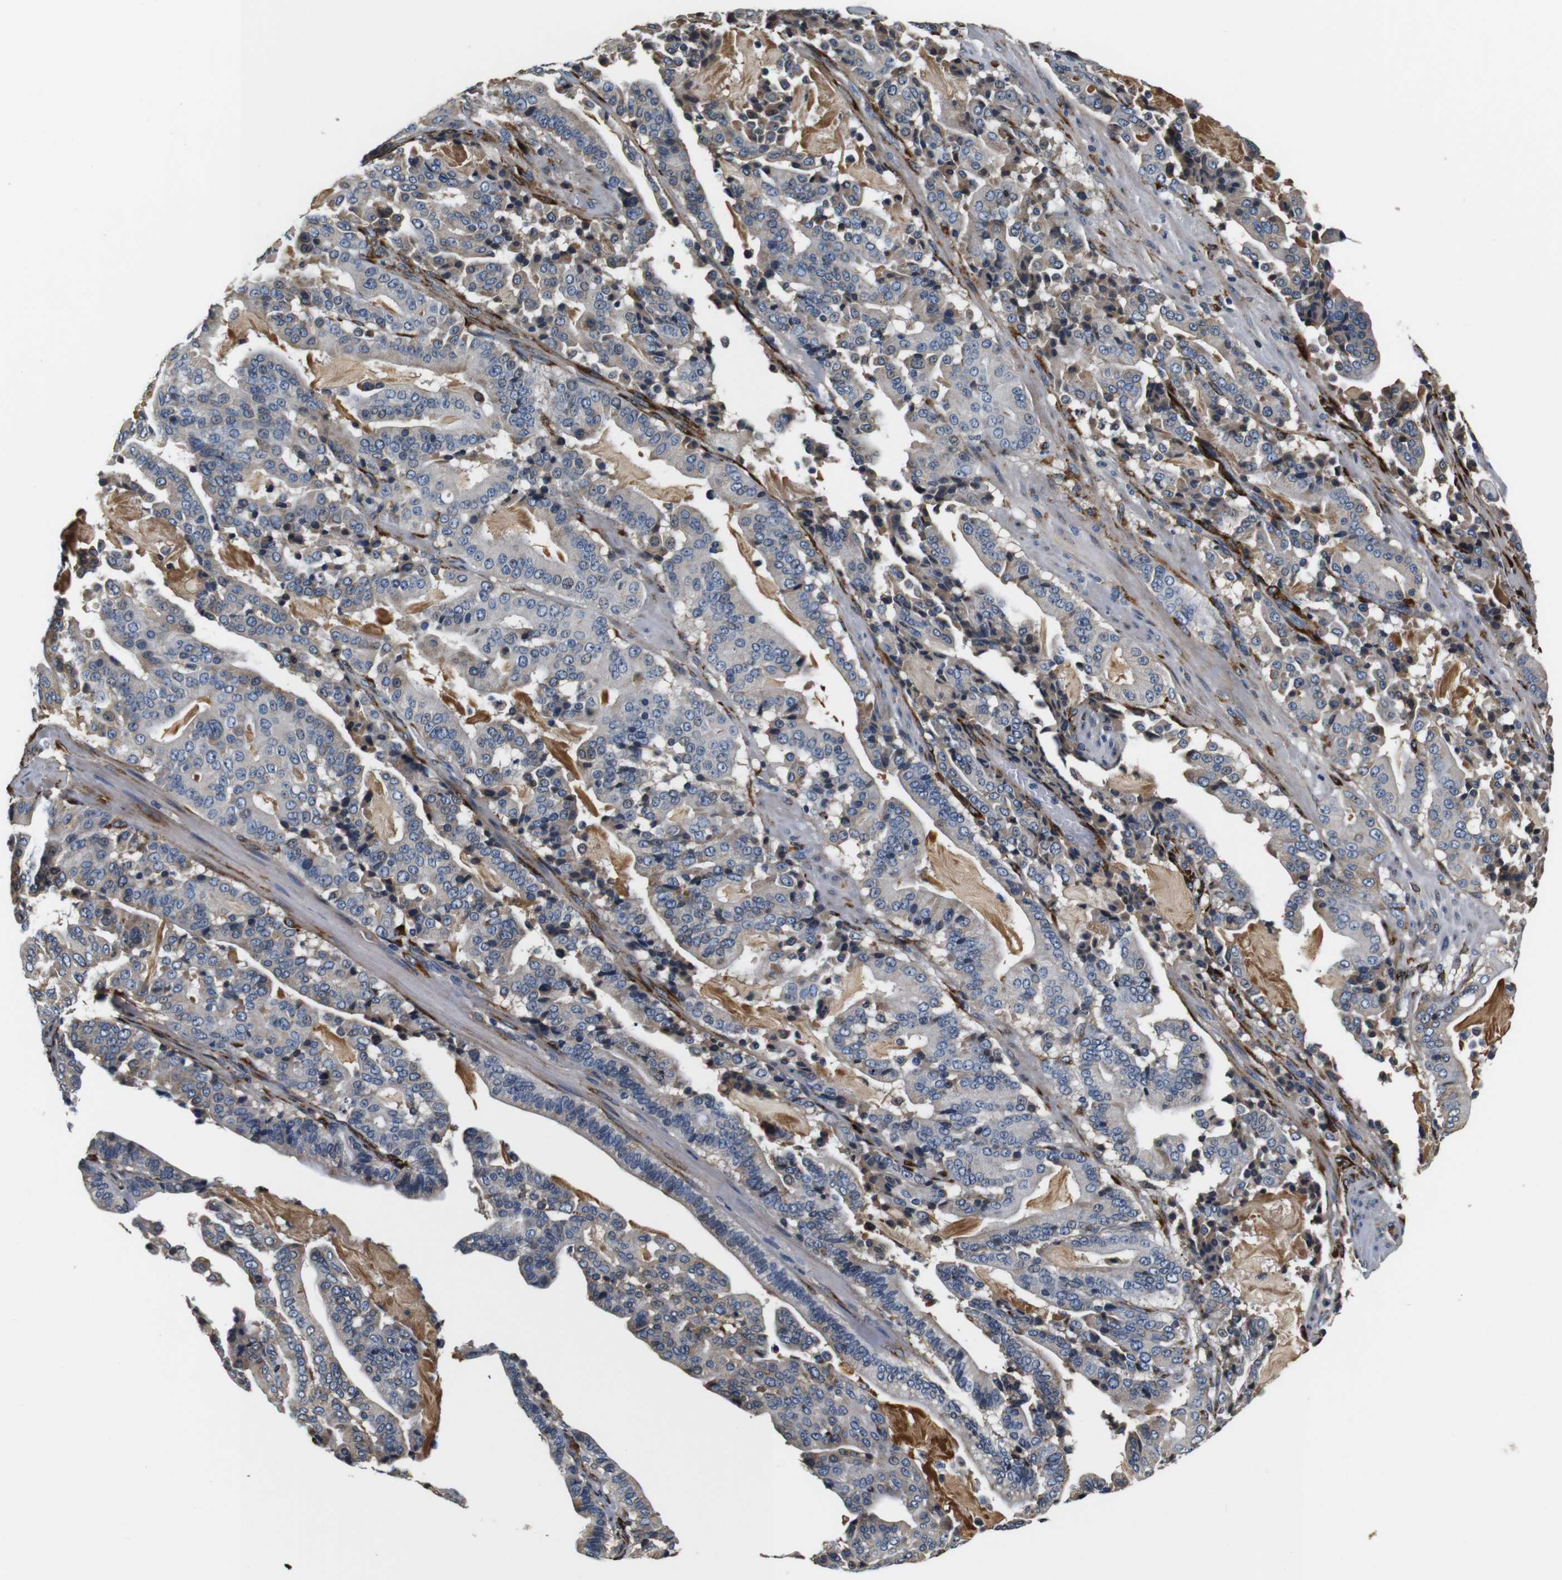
{"staining": {"intensity": "negative", "quantity": "none", "location": "none"}, "tissue": "pancreatic cancer", "cell_type": "Tumor cells", "image_type": "cancer", "snomed": [{"axis": "morphology", "description": "Adenocarcinoma, NOS"}, {"axis": "topography", "description": "Pancreas"}], "caption": "Immunohistochemical staining of pancreatic adenocarcinoma demonstrates no significant staining in tumor cells.", "gene": "COL1A1", "patient": {"sex": "male", "age": 63}}